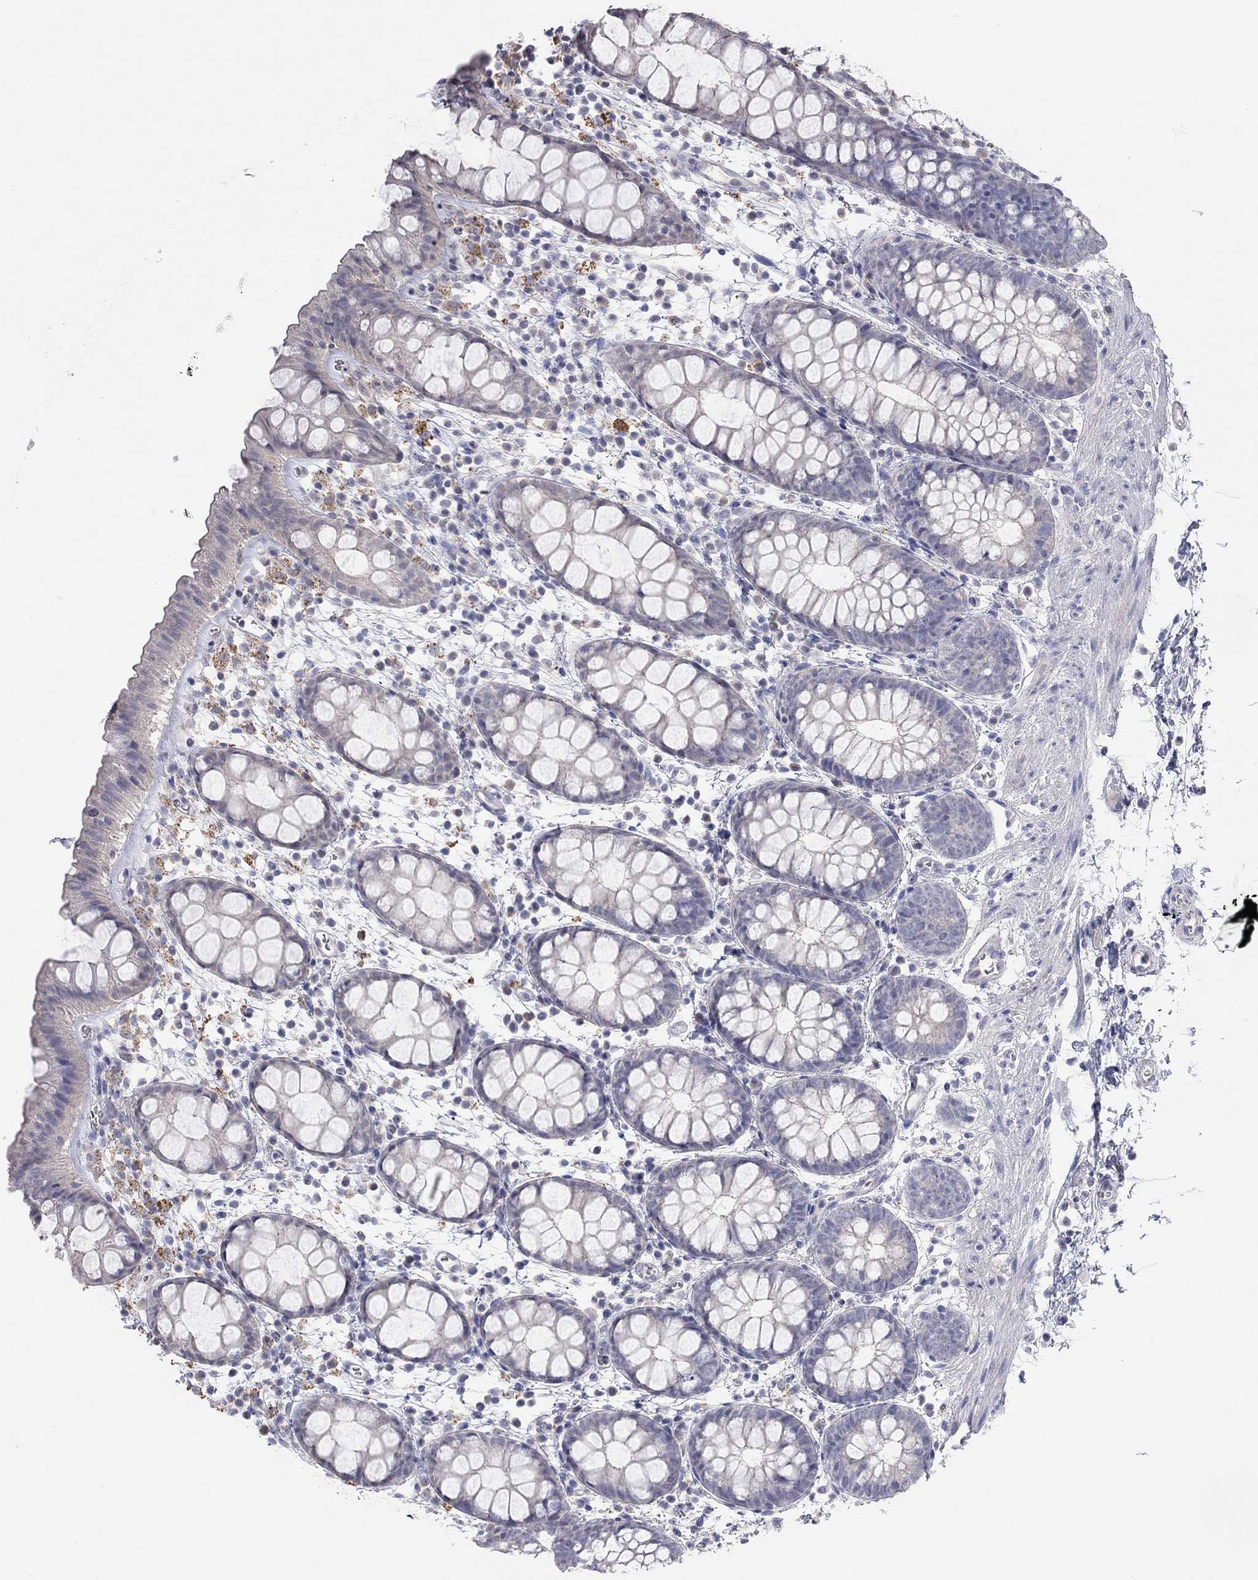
{"staining": {"intensity": "negative", "quantity": "none", "location": "none"}, "tissue": "rectum", "cell_type": "Glandular cells", "image_type": "normal", "snomed": [{"axis": "morphology", "description": "Normal tissue, NOS"}, {"axis": "topography", "description": "Rectum"}], "caption": "Glandular cells show no significant protein expression in unremarkable rectum.", "gene": "MMP13", "patient": {"sex": "male", "age": 57}}